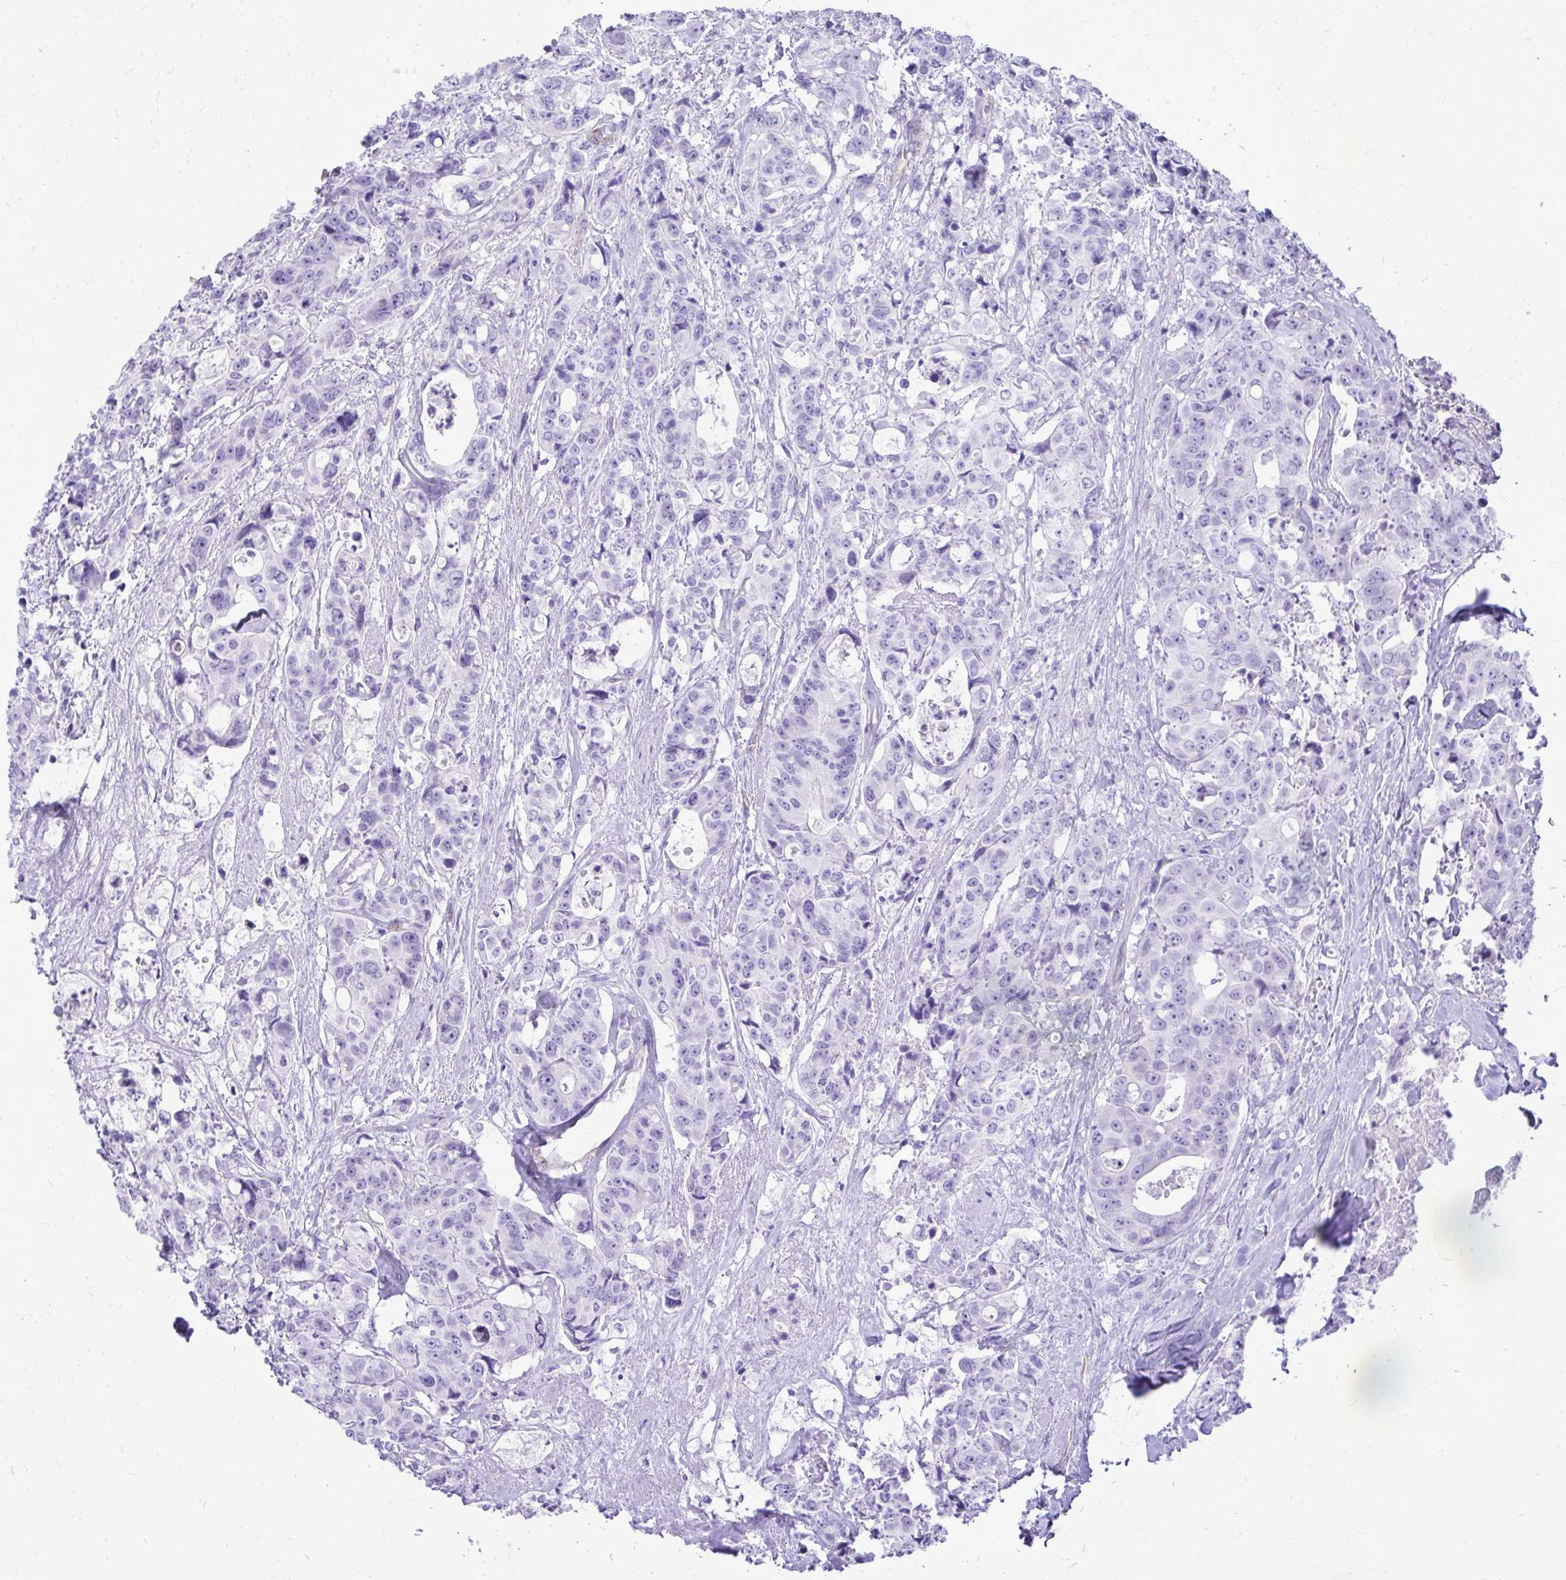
{"staining": {"intensity": "negative", "quantity": "none", "location": "none"}, "tissue": "colorectal cancer", "cell_type": "Tumor cells", "image_type": "cancer", "snomed": [{"axis": "morphology", "description": "Adenocarcinoma, NOS"}, {"axis": "topography", "description": "Rectum"}], "caption": "Immunohistochemistry (IHC) image of neoplastic tissue: human colorectal cancer stained with DAB reveals no significant protein expression in tumor cells.", "gene": "PELI3", "patient": {"sex": "female", "age": 62}}